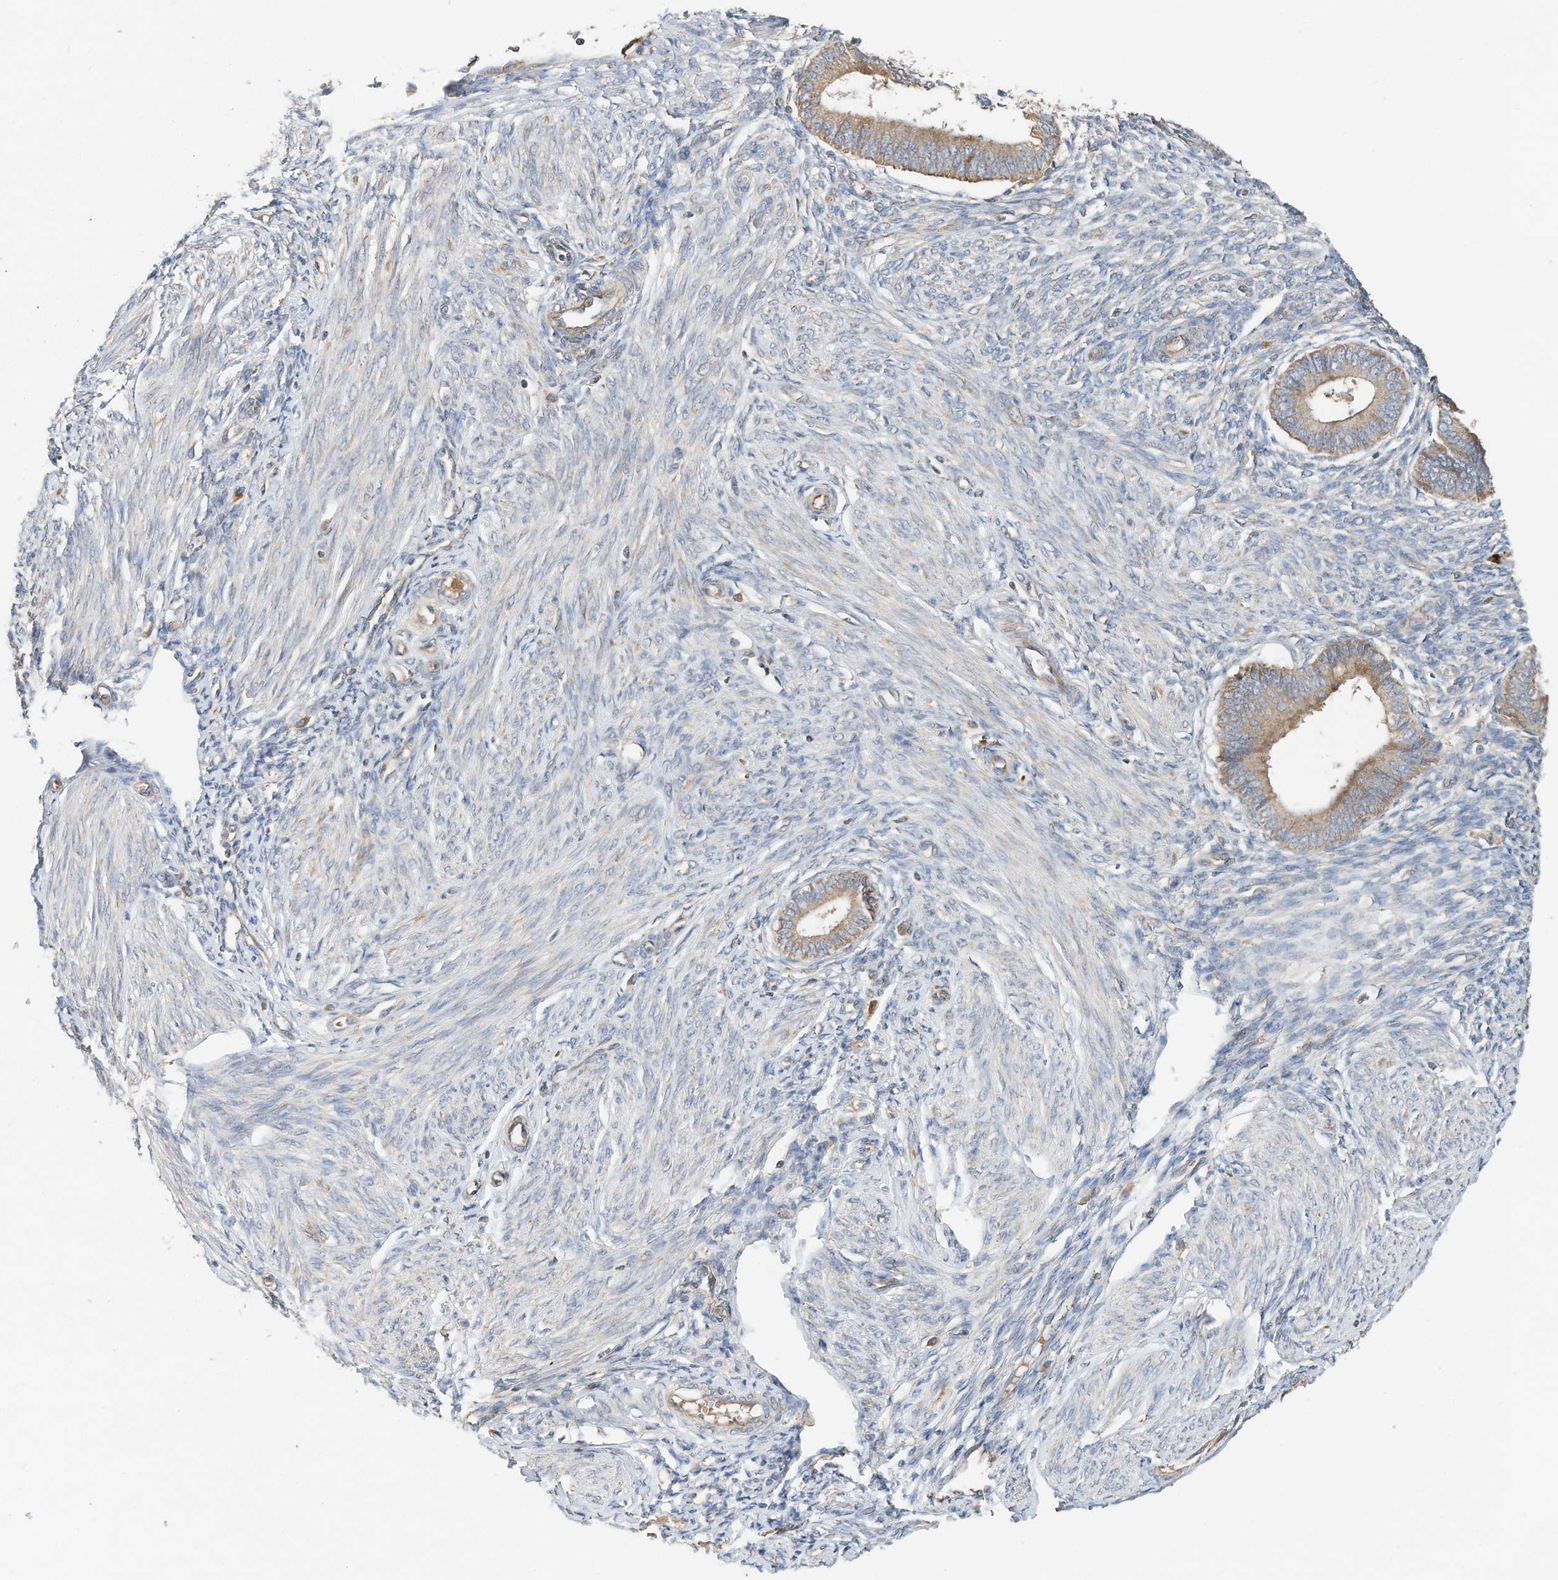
{"staining": {"intensity": "weak", "quantity": "25%-75%", "location": "cytoplasmic/membranous"}, "tissue": "endometrium", "cell_type": "Cells in endometrial stroma", "image_type": "normal", "snomed": [{"axis": "morphology", "description": "Normal tissue, NOS"}, {"axis": "topography", "description": "Endometrium"}], "caption": "DAB immunohistochemical staining of normal human endometrium reveals weak cytoplasmic/membranous protein expression in about 25%-75% of cells in endometrial stroma.", "gene": "CPAMD8", "patient": {"sex": "female", "age": 46}}